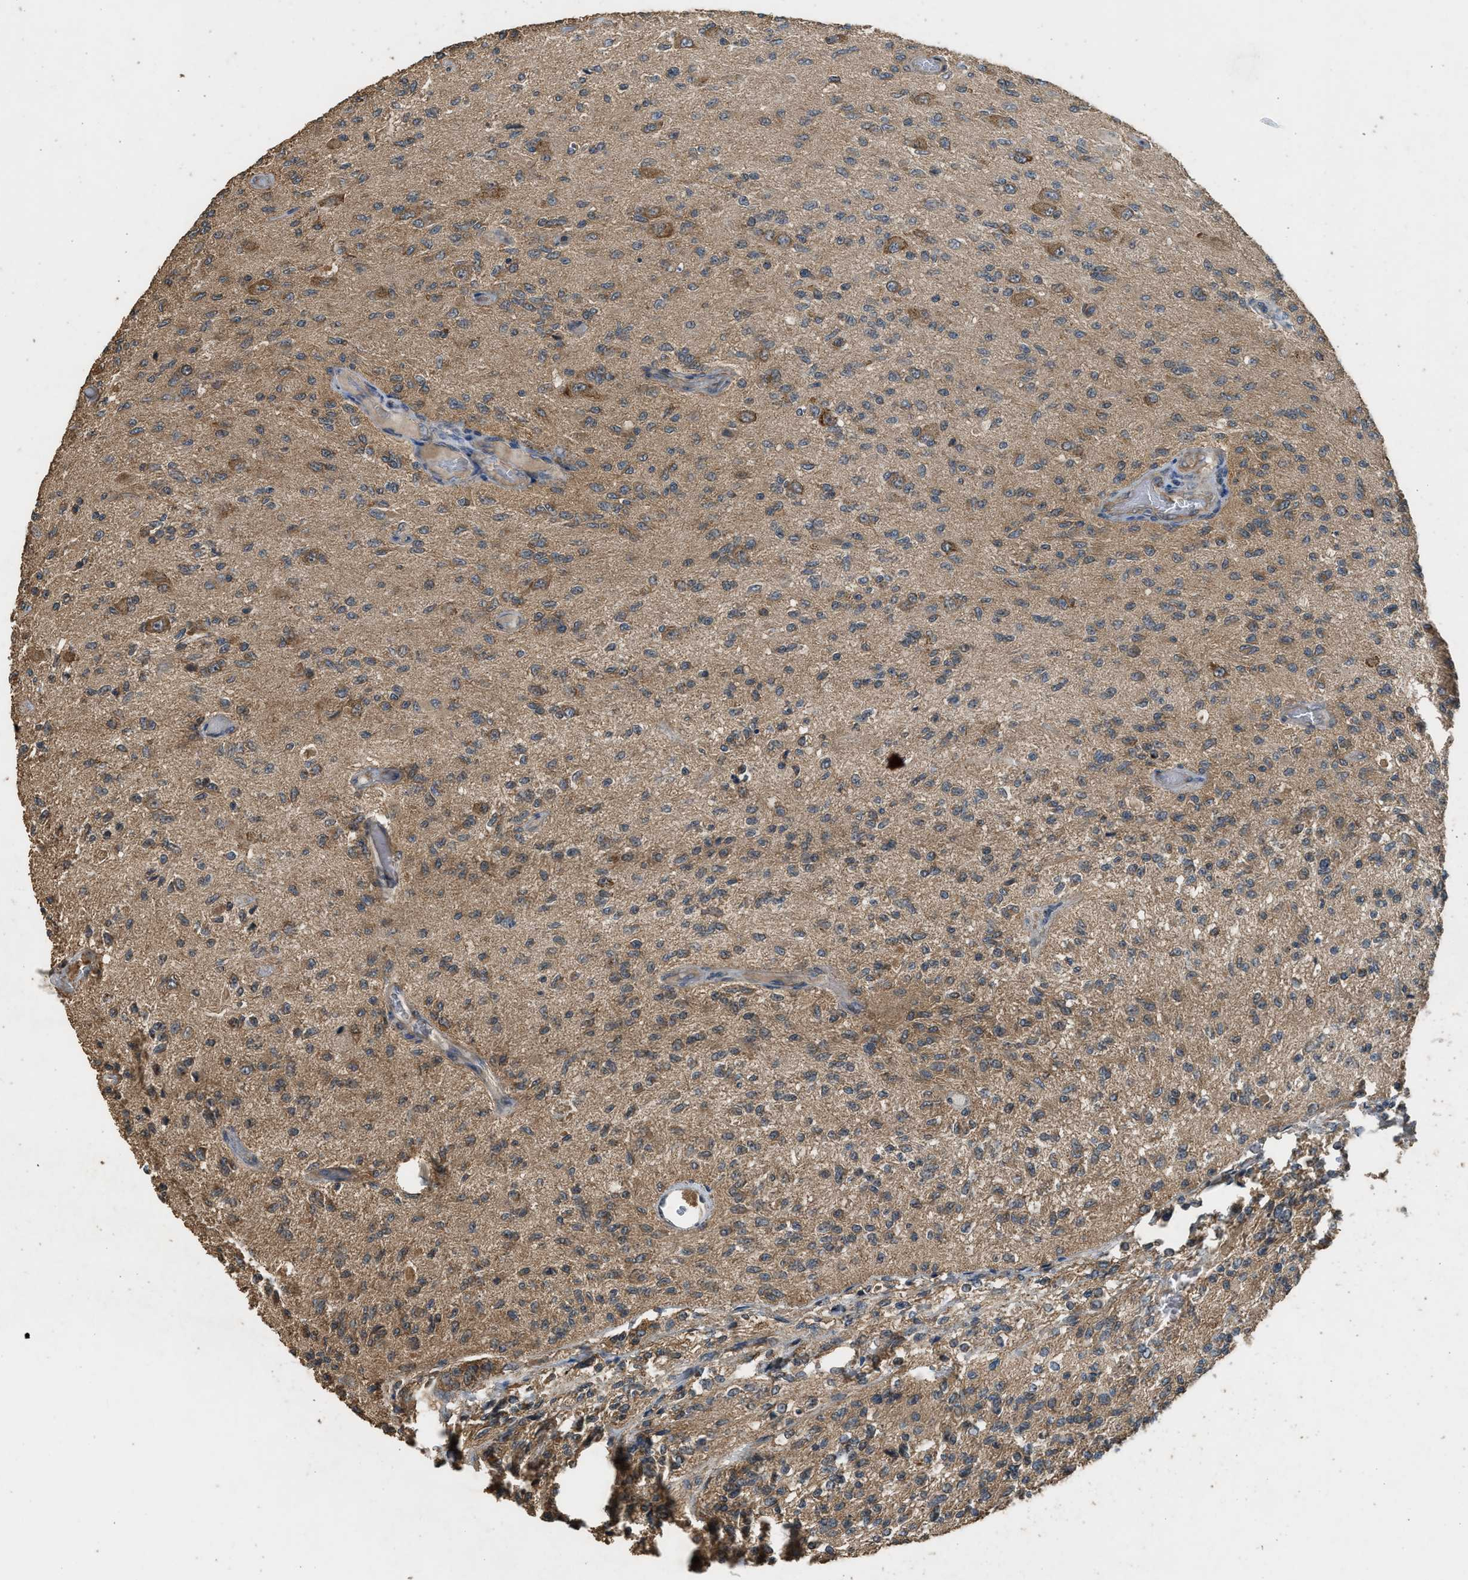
{"staining": {"intensity": "moderate", "quantity": "25%-75%", "location": "cytoplasmic/membranous"}, "tissue": "glioma", "cell_type": "Tumor cells", "image_type": "cancer", "snomed": [{"axis": "morphology", "description": "Normal tissue, NOS"}, {"axis": "morphology", "description": "Glioma, malignant, High grade"}, {"axis": "topography", "description": "Cerebral cortex"}], "caption": "IHC of human glioma demonstrates medium levels of moderate cytoplasmic/membranous expression in approximately 25%-75% of tumor cells.", "gene": "HIP1R", "patient": {"sex": "male", "age": 77}}